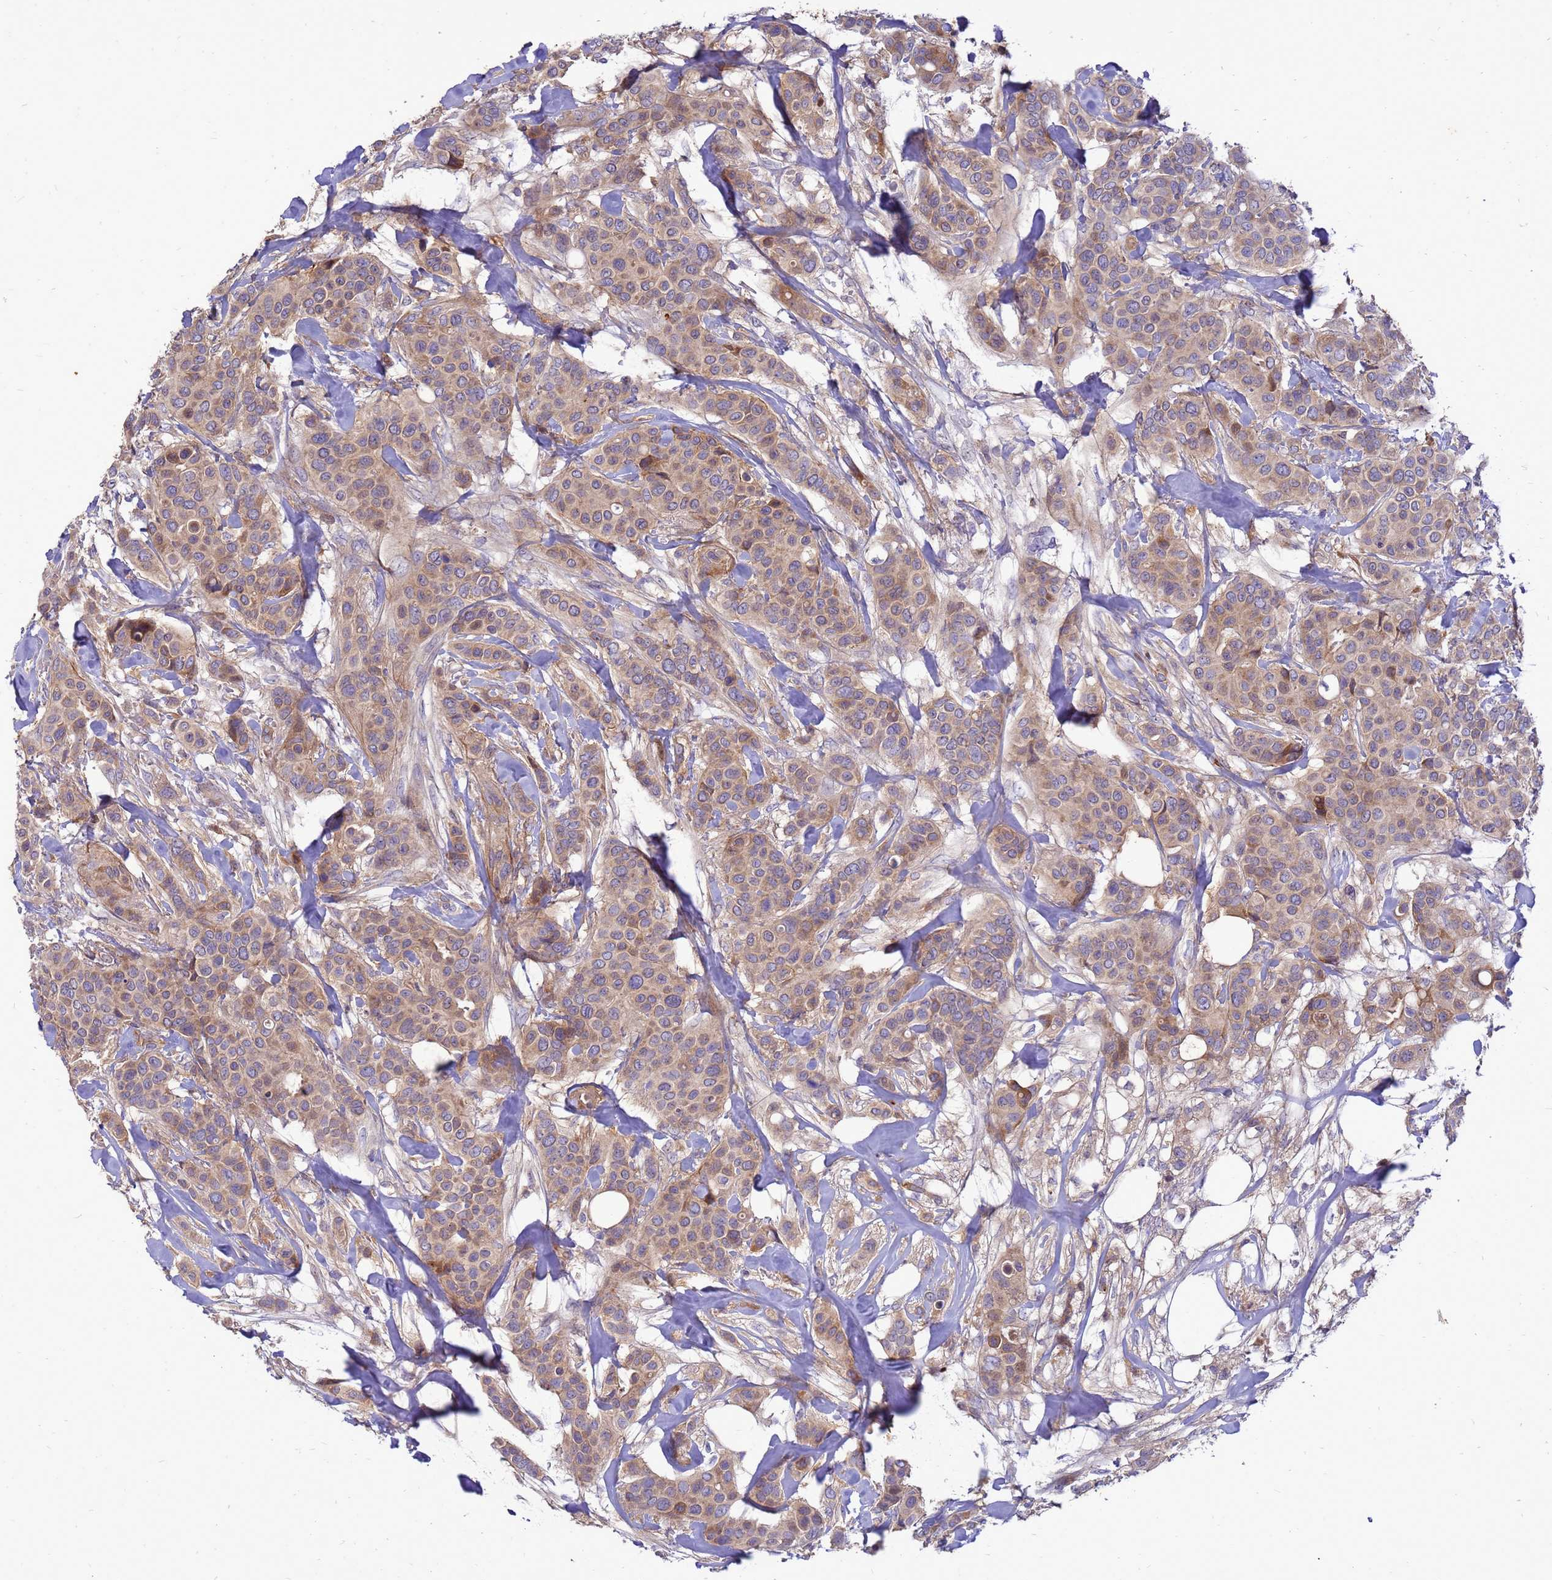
{"staining": {"intensity": "weak", "quantity": ">75%", "location": "cytoplasmic/membranous"}, "tissue": "breast cancer", "cell_type": "Tumor cells", "image_type": "cancer", "snomed": [{"axis": "morphology", "description": "Lobular carcinoma"}, {"axis": "topography", "description": "Breast"}], "caption": "Human breast cancer stained for a protein (brown) demonstrates weak cytoplasmic/membranous positive expression in about >75% of tumor cells.", "gene": "RNF215", "patient": {"sex": "female", "age": 51}}